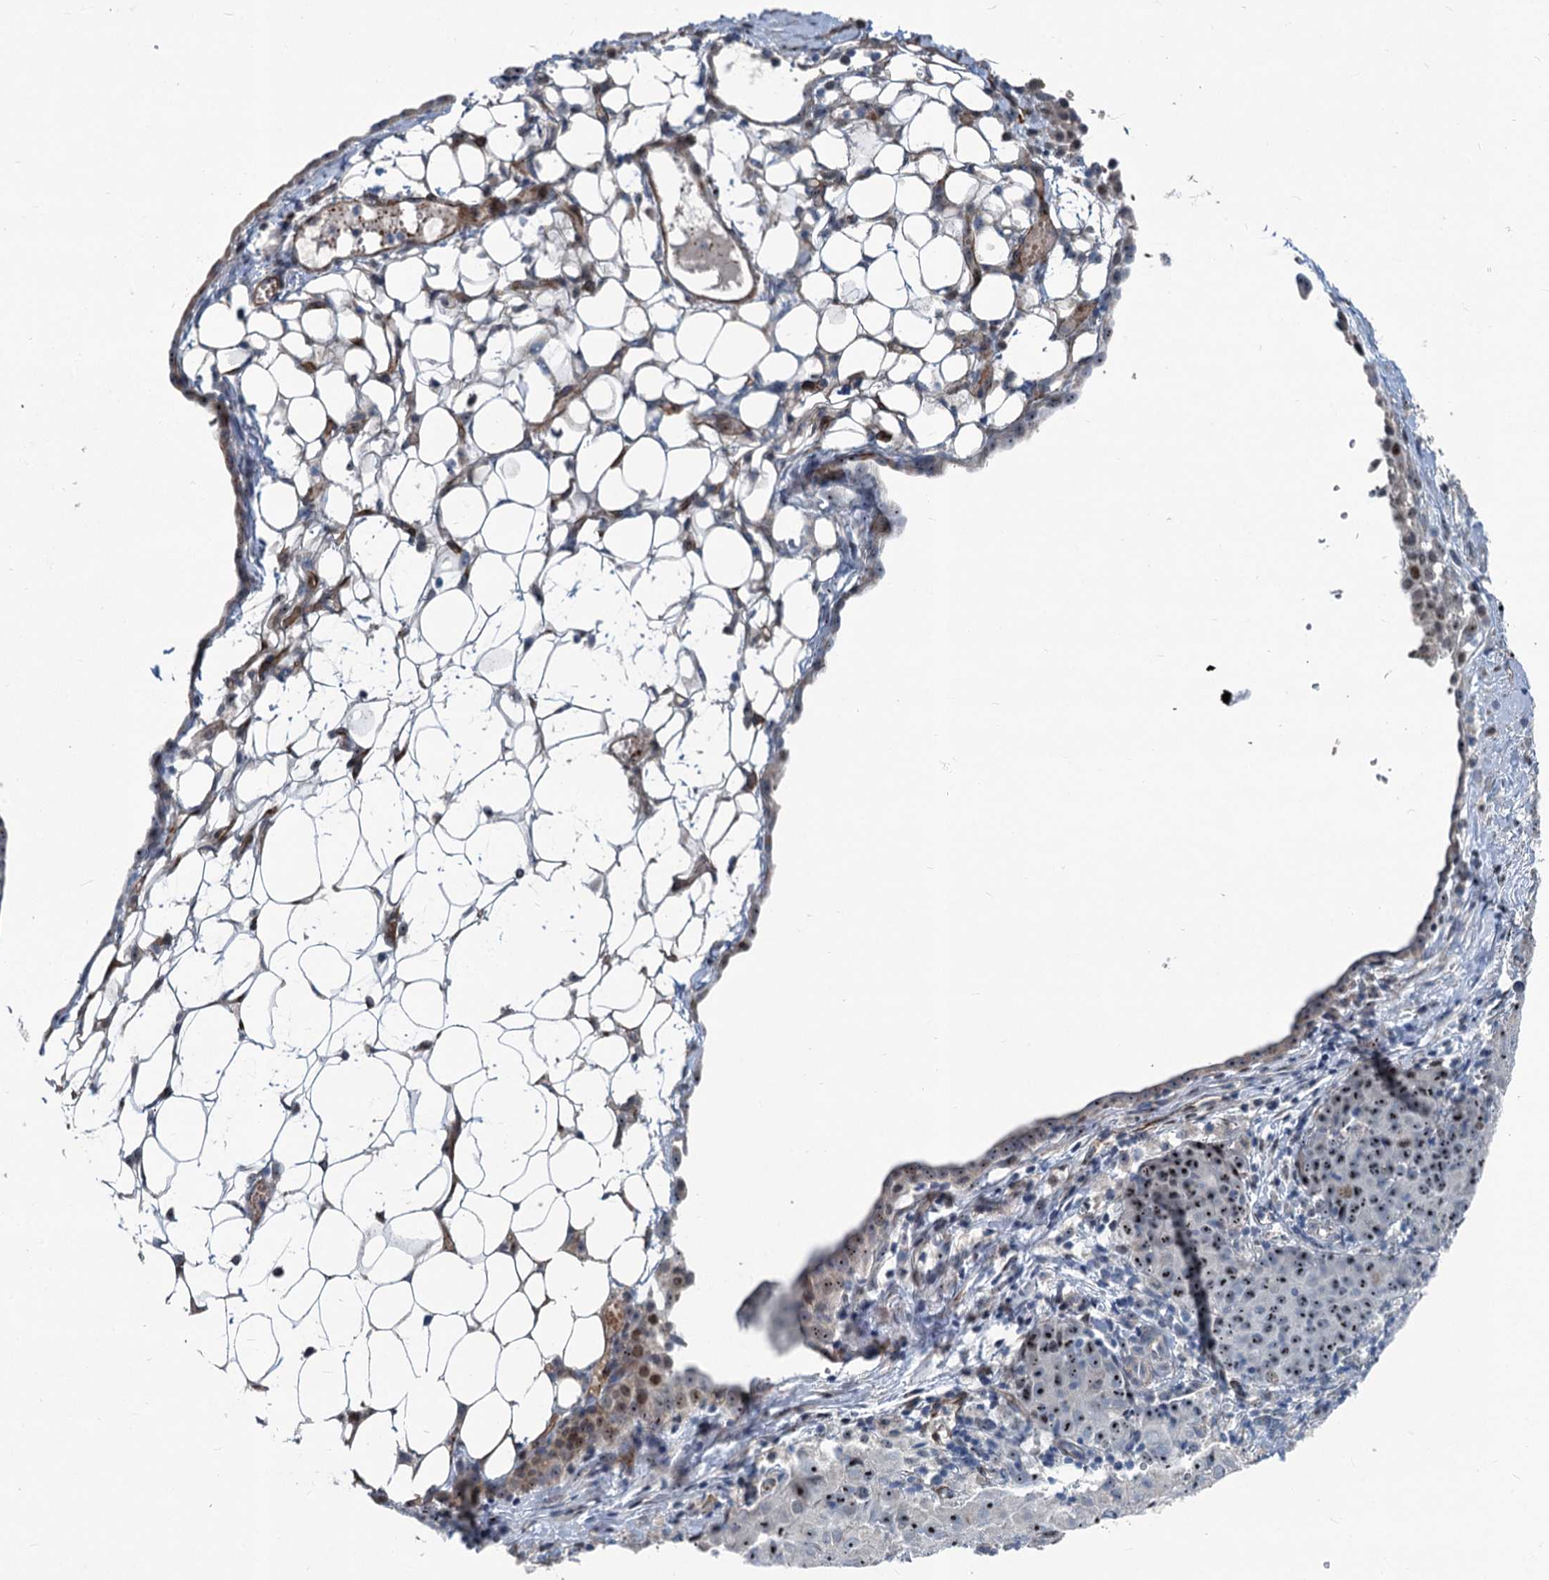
{"staining": {"intensity": "moderate", "quantity": ">75%", "location": "nuclear"}, "tissue": "ovarian cancer", "cell_type": "Tumor cells", "image_type": "cancer", "snomed": [{"axis": "morphology", "description": "Carcinoma, endometroid"}, {"axis": "topography", "description": "Ovary"}], "caption": "This is an image of immunohistochemistry (IHC) staining of ovarian cancer, which shows moderate staining in the nuclear of tumor cells.", "gene": "ASXL3", "patient": {"sex": "female", "age": 42}}